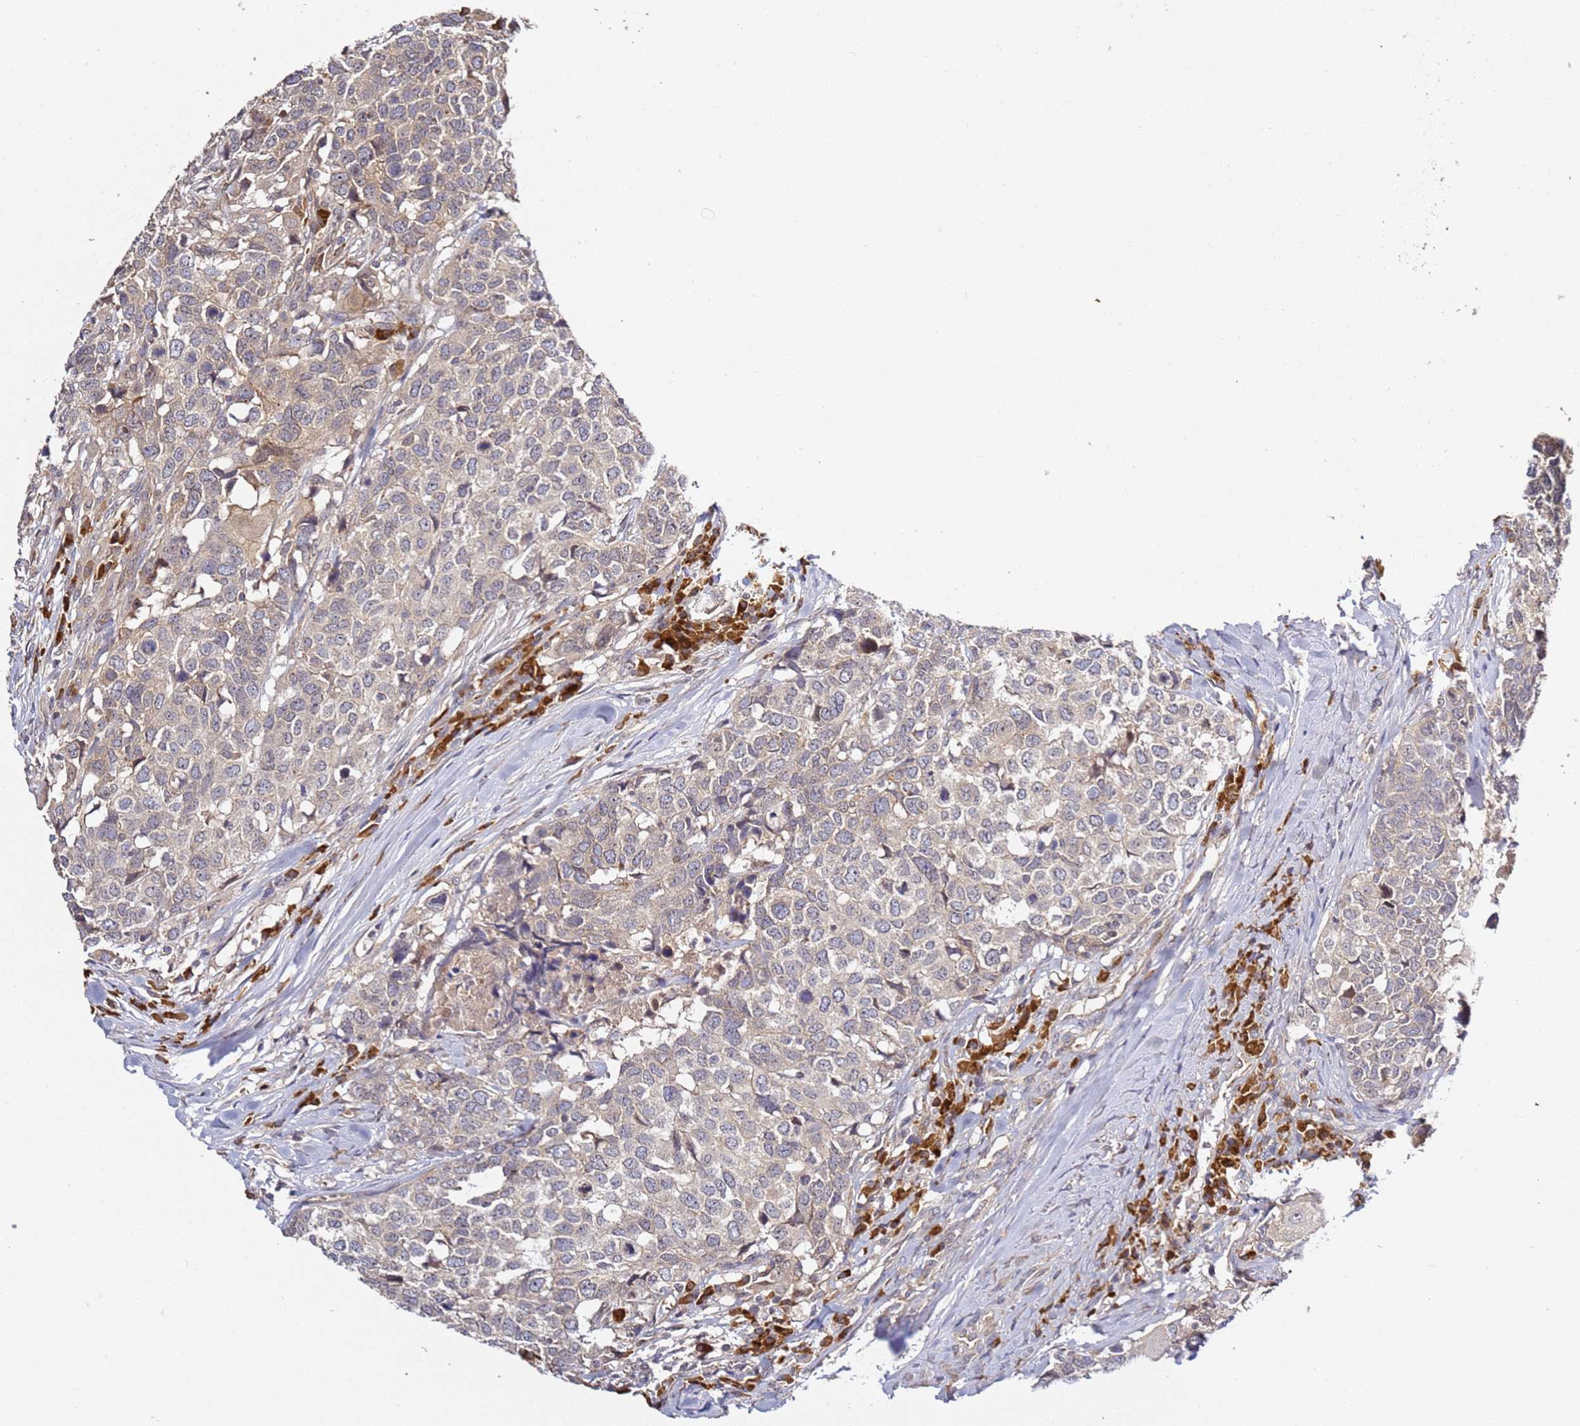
{"staining": {"intensity": "weak", "quantity": "25%-75%", "location": "cytoplasmic/membranous"}, "tissue": "head and neck cancer", "cell_type": "Tumor cells", "image_type": "cancer", "snomed": [{"axis": "morphology", "description": "Normal tissue, NOS"}, {"axis": "morphology", "description": "Squamous cell carcinoma, NOS"}, {"axis": "topography", "description": "Skeletal muscle"}, {"axis": "topography", "description": "Vascular tissue"}, {"axis": "topography", "description": "Peripheral nerve tissue"}, {"axis": "topography", "description": "Head-Neck"}], "caption": "Protein staining demonstrates weak cytoplasmic/membranous positivity in about 25%-75% of tumor cells in squamous cell carcinoma (head and neck). The protein of interest is stained brown, and the nuclei are stained in blue (DAB IHC with brightfield microscopy, high magnification).", "gene": "OSBPL2", "patient": {"sex": "male", "age": 66}}